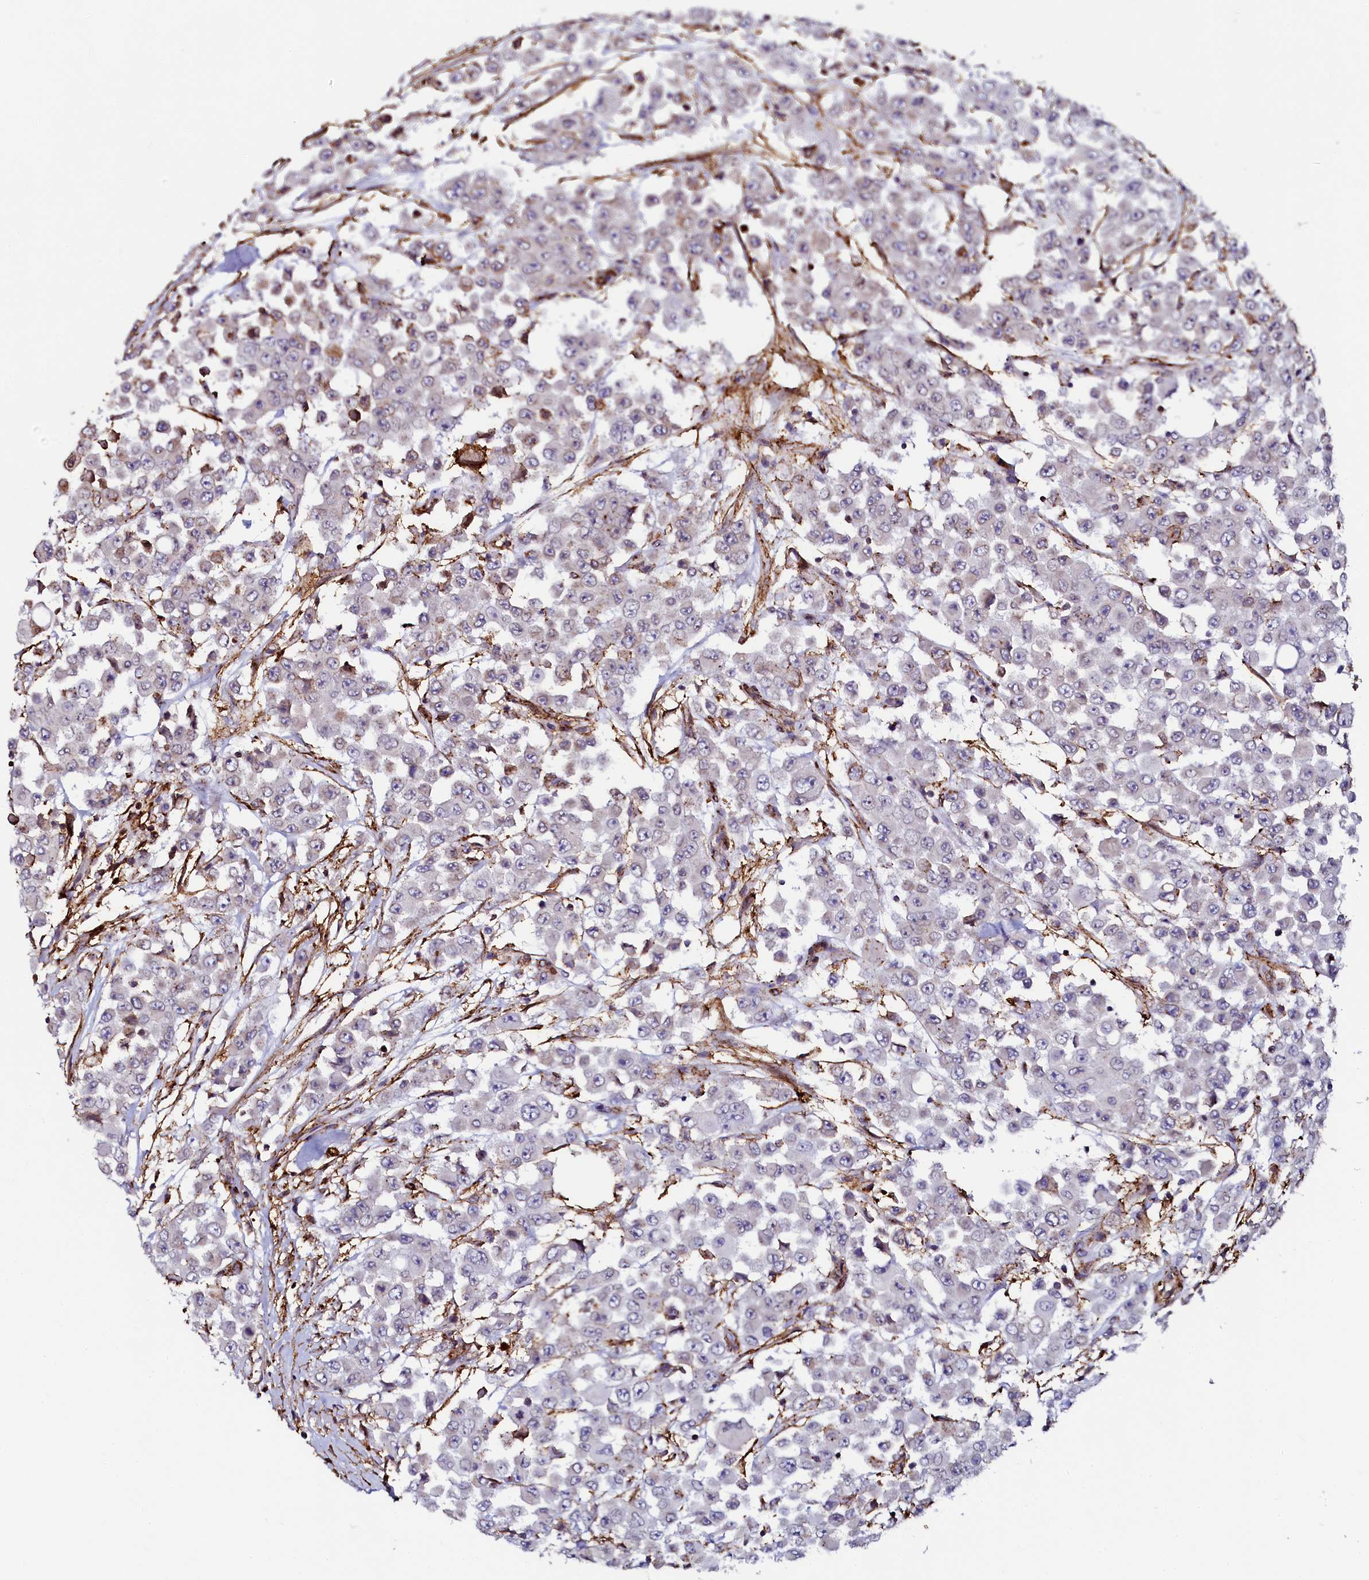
{"staining": {"intensity": "negative", "quantity": "none", "location": "none"}, "tissue": "colorectal cancer", "cell_type": "Tumor cells", "image_type": "cancer", "snomed": [{"axis": "morphology", "description": "Adenocarcinoma, NOS"}, {"axis": "topography", "description": "Colon"}], "caption": "DAB immunohistochemical staining of human colorectal adenocarcinoma demonstrates no significant staining in tumor cells.", "gene": "AAAS", "patient": {"sex": "male", "age": 51}}